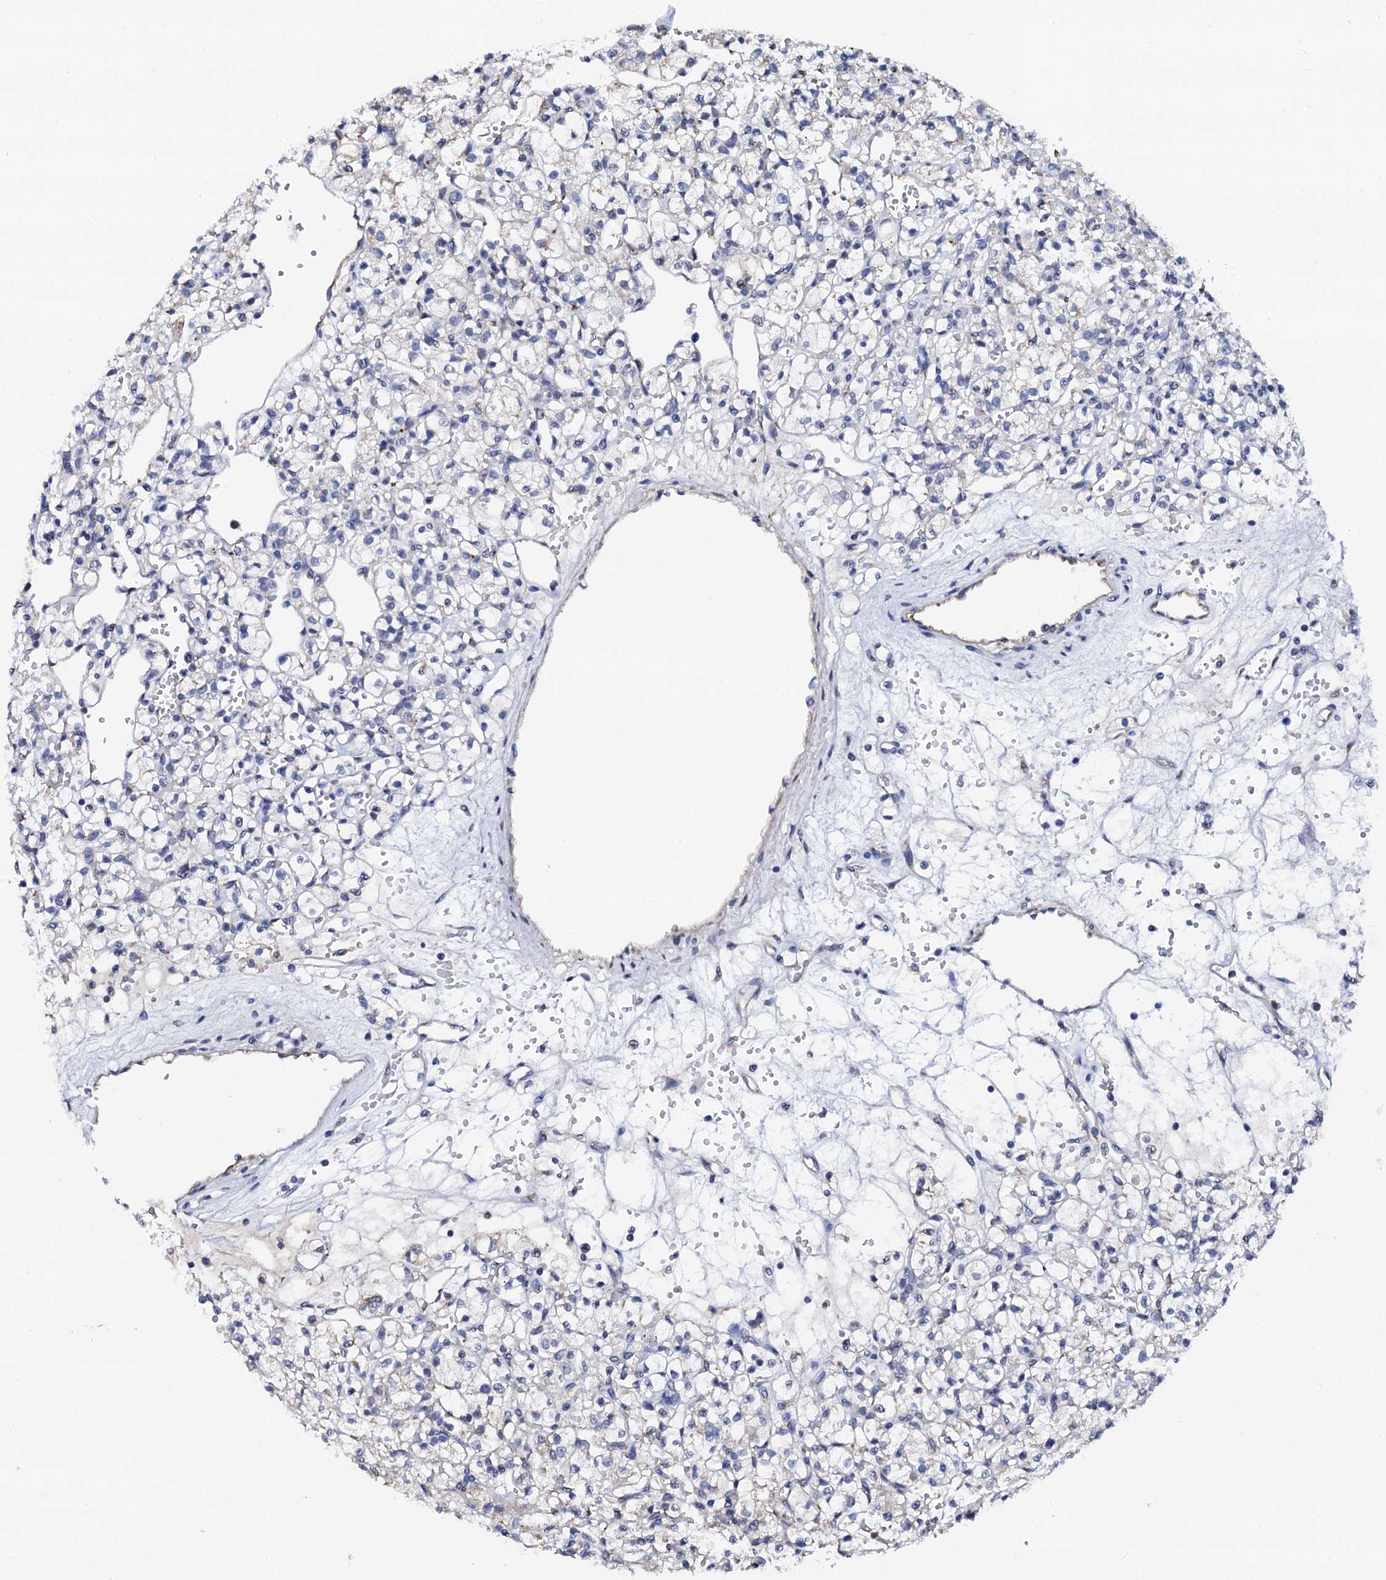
{"staining": {"intensity": "negative", "quantity": "none", "location": "none"}, "tissue": "renal cancer", "cell_type": "Tumor cells", "image_type": "cancer", "snomed": [{"axis": "morphology", "description": "Adenocarcinoma, NOS"}, {"axis": "topography", "description": "Kidney"}], "caption": "DAB (3,3'-diaminobenzidine) immunohistochemical staining of human renal cancer reveals no significant staining in tumor cells.", "gene": "AKAP3", "patient": {"sex": "female", "age": 59}}